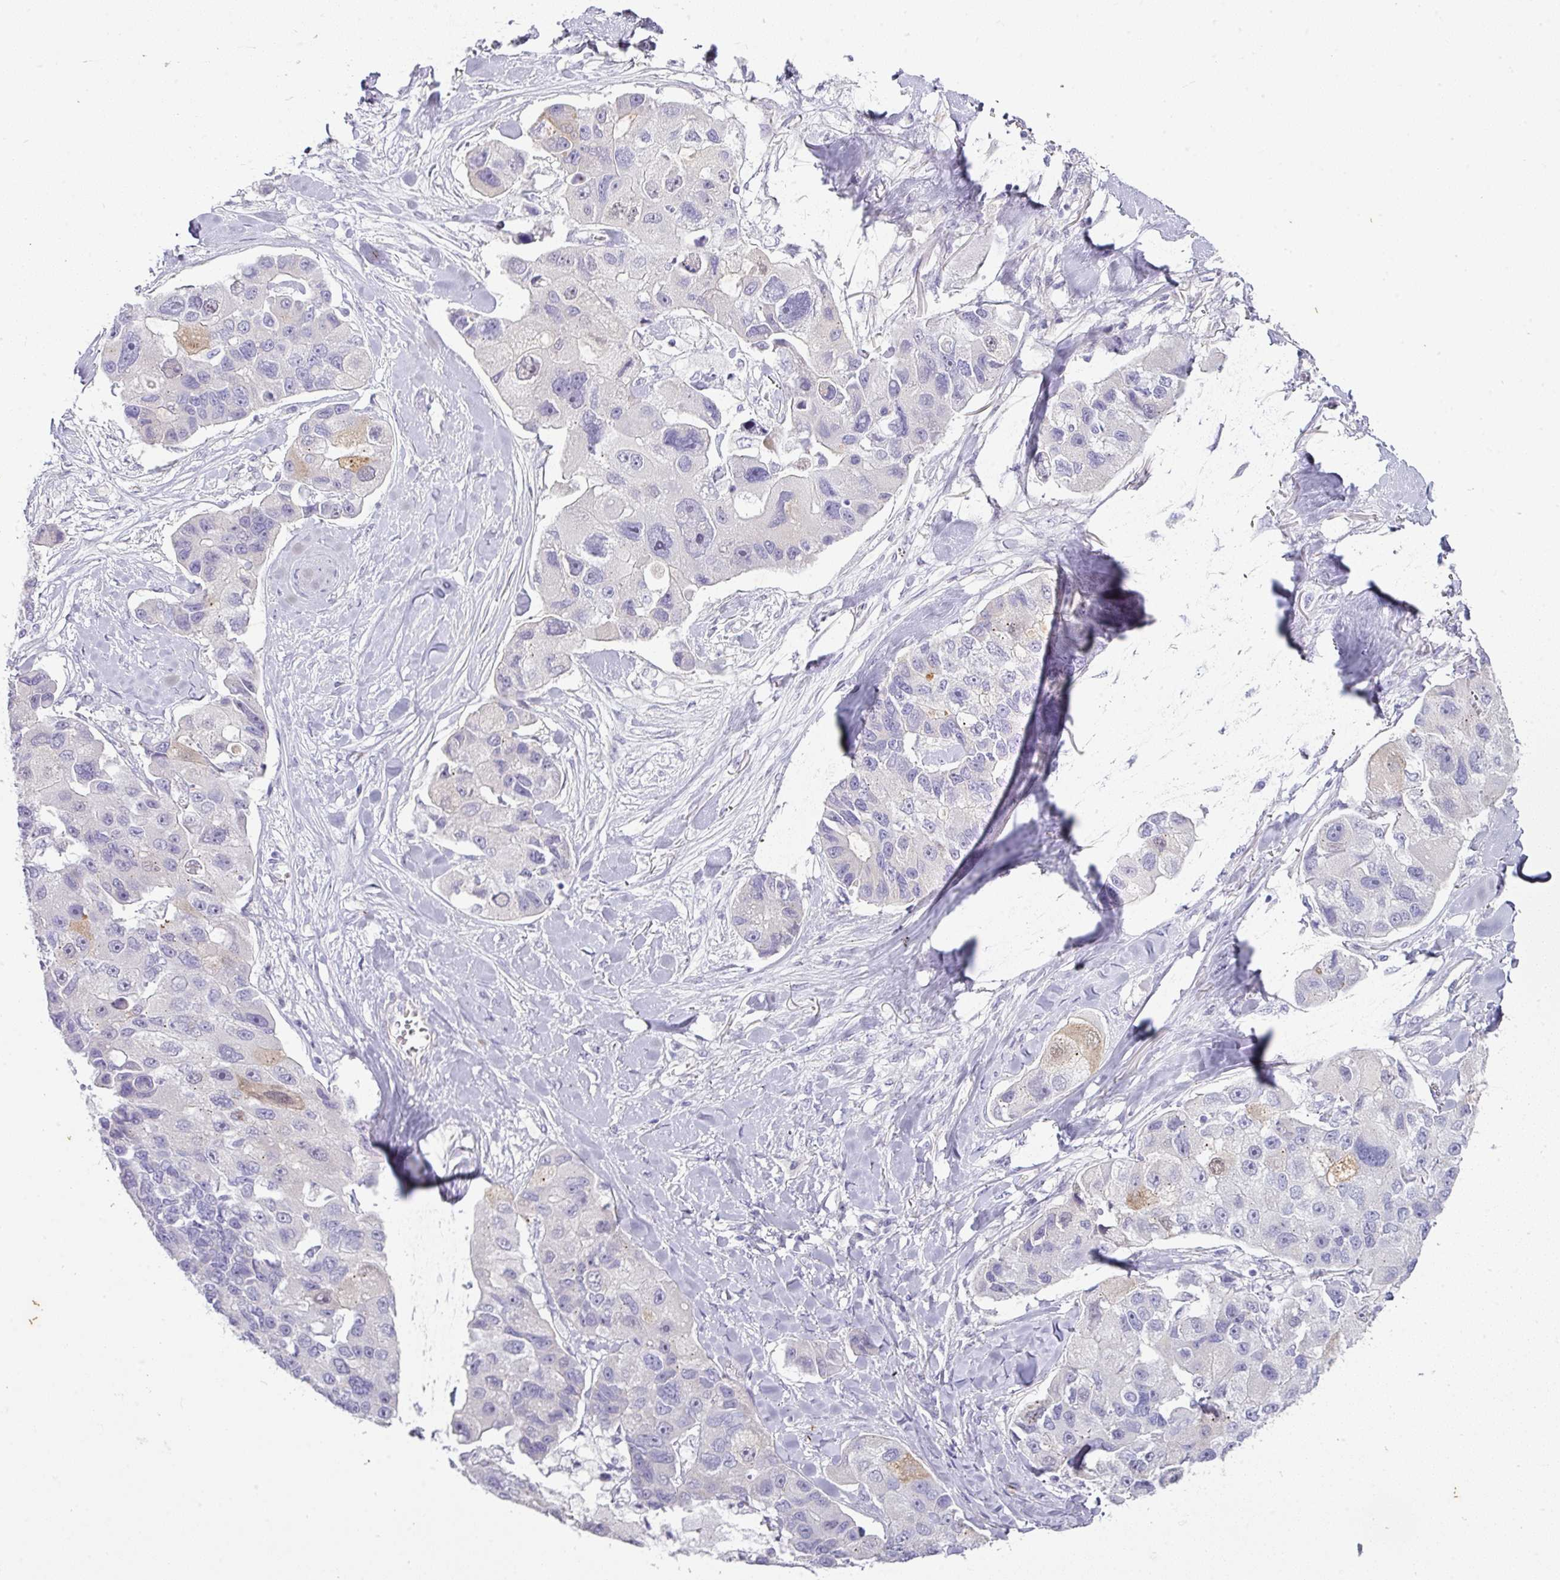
{"staining": {"intensity": "weak", "quantity": "<25%", "location": "cytoplasmic/membranous"}, "tissue": "lung cancer", "cell_type": "Tumor cells", "image_type": "cancer", "snomed": [{"axis": "morphology", "description": "Adenocarcinoma, NOS"}, {"axis": "topography", "description": "Lung"}], "caption": "Immunohistochemistry of human lung cancer reveals no expression in tumor cells. (DAB (3,3'-diaminobenzidine) immunohistochemistry (IHC) visualized using brightfield microscopy, high magnification).", "gene": "OR52N1", "patient": {"sex": "female", "age": 54}}